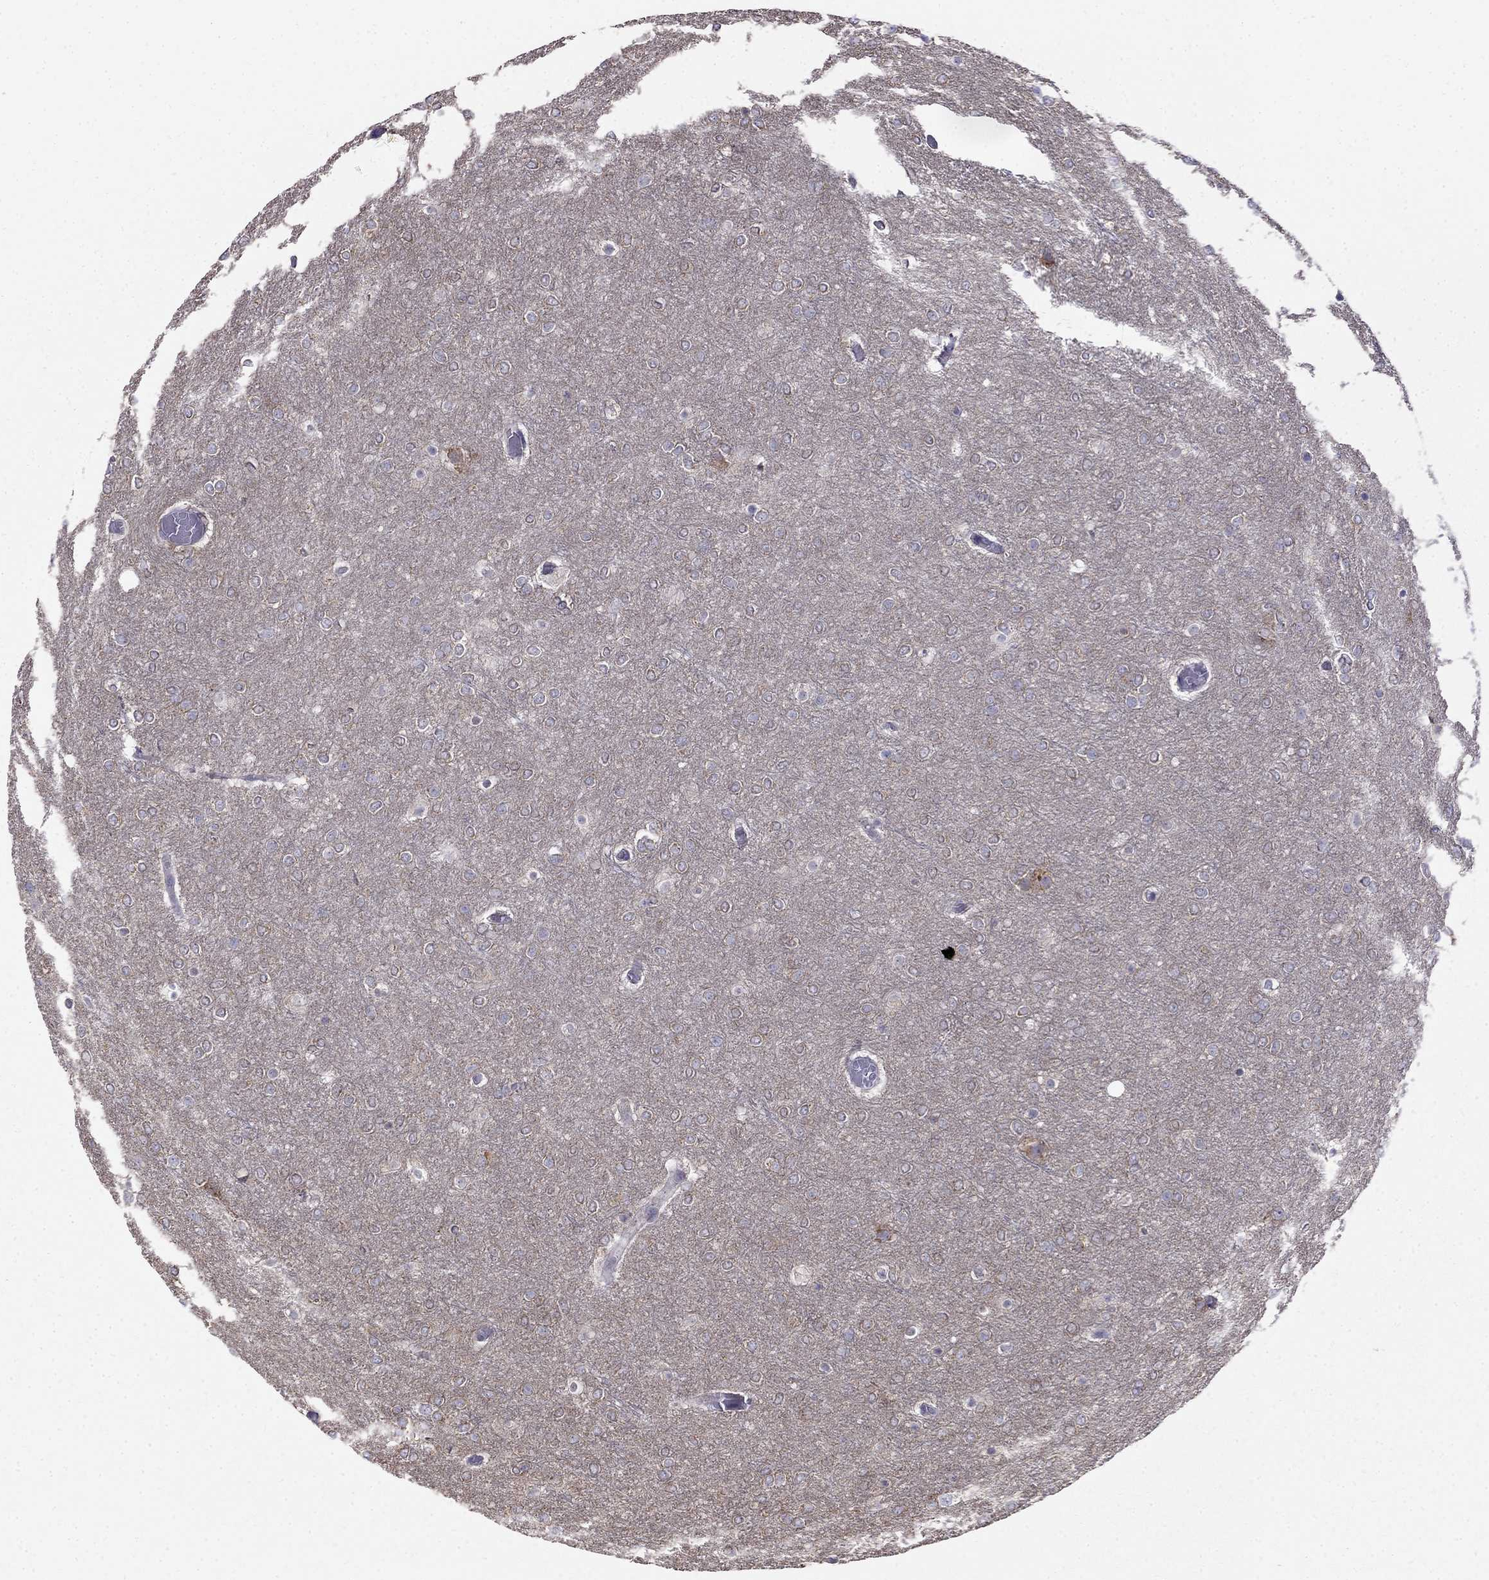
{"staining": {"intensity": "negative", "quantity": "none", "location": "none"}, "tissue": "glioma", "cell_type": "Tumor cells", "image_type": "cancer", "snomed": [{"axis": "morphology", "description": "Glioma, malignant, High grade"}, {"axis": "topography", "description": "Brain"}], "caption": "Immunohistochemistry (IHC) photomicrograph of neoplastic tissue: glioma stained with DAB shows no significant protein staining in tumor cells.", "gene": "LONRF2", "patient": {"sex": "female", "age": 61}}